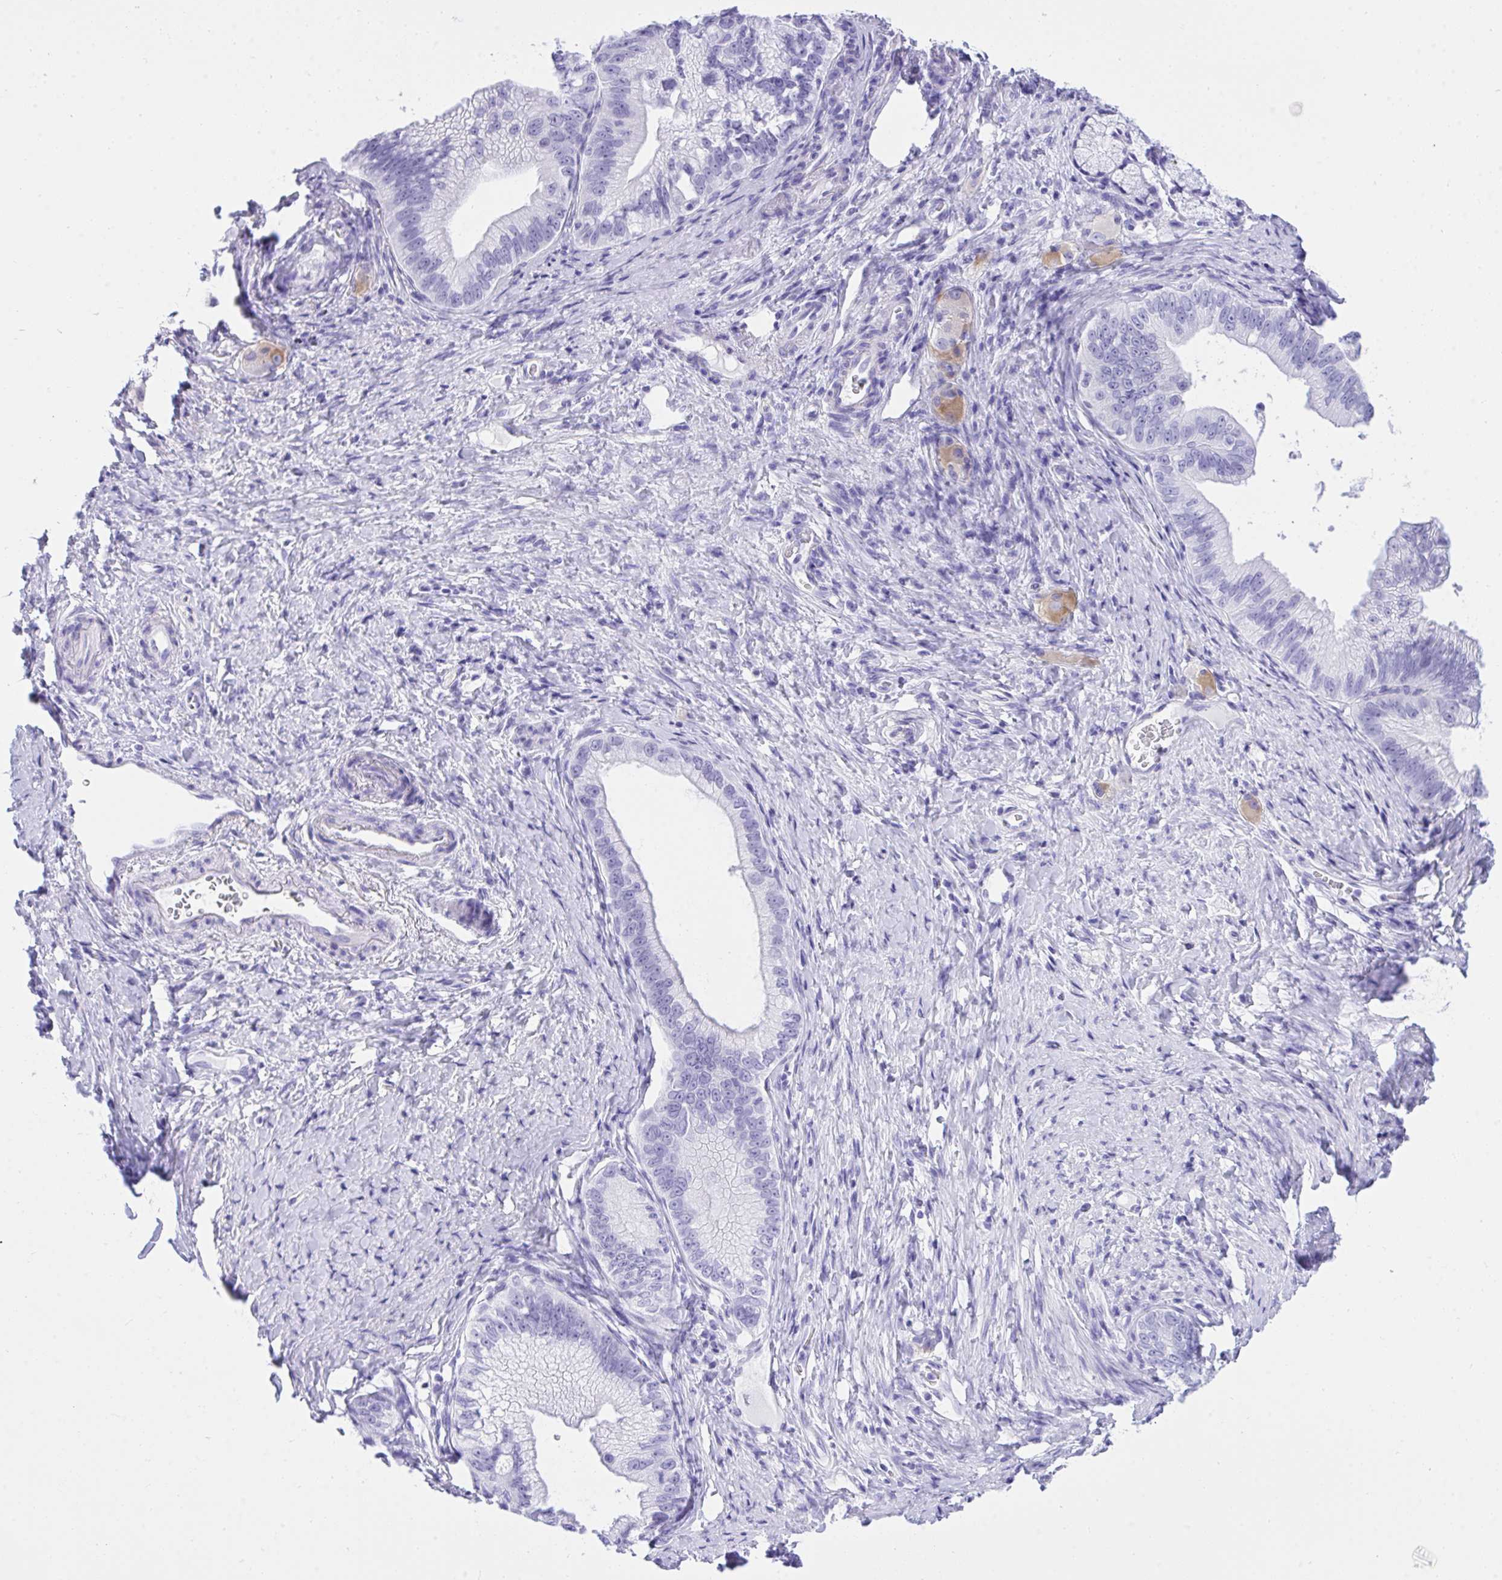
{"staining": {"intensity": "negative", "quantity": "none", "location": "none"}, "tissue": "pancreatic cancer", "cell_type": "Tumor cells", "image_type": "cancer", "snomed": [{"axis": "morphology", "description": "Adenocarcinoma, NOS"}, {"axis": "topography", "description": "Pancreas"}], "caption": "Tumor cells show no significant positivity in pancreatic cancer.", "gene": "TLN2", "patient": {"sex": "male", "age": 70}}